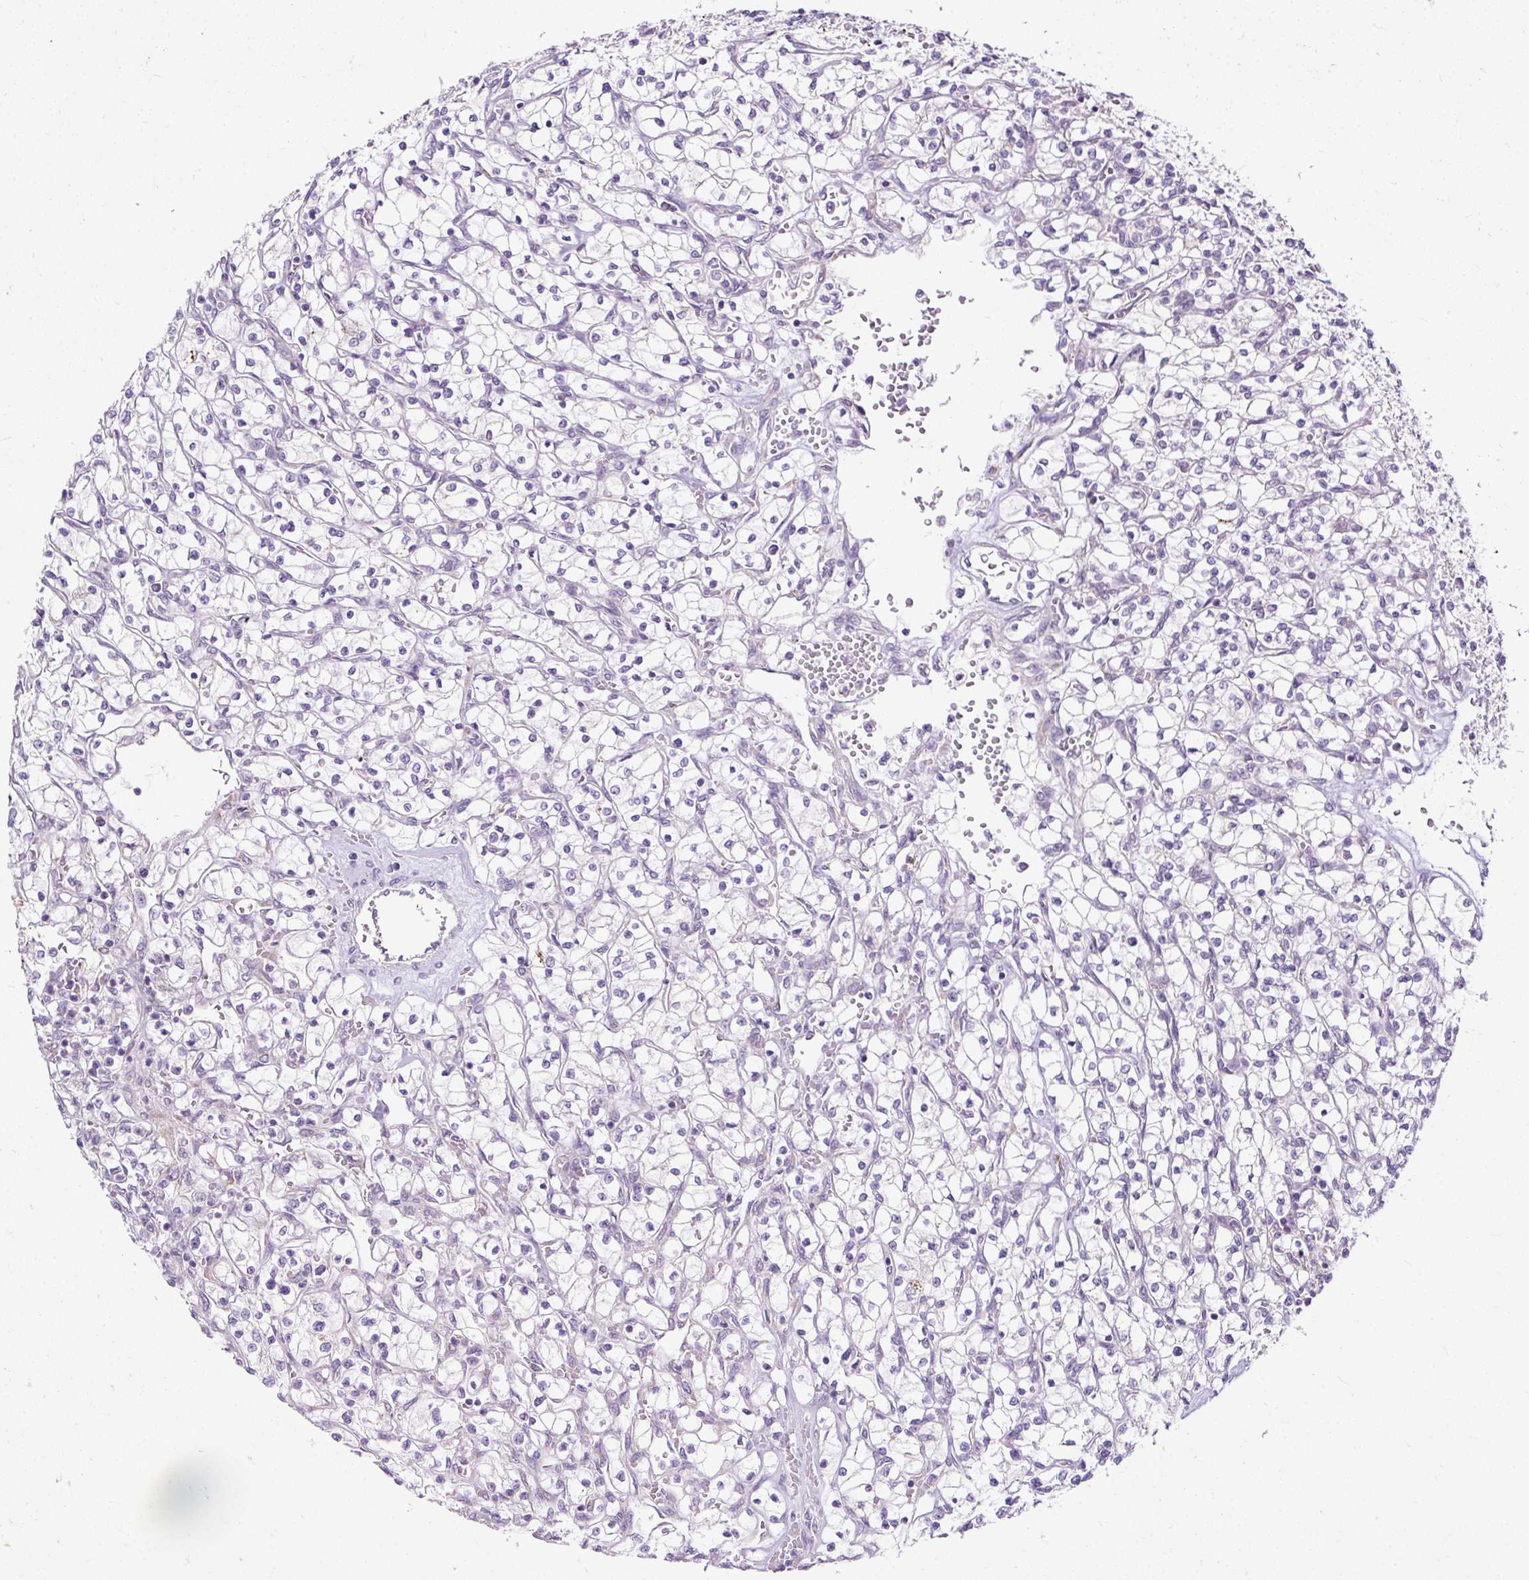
{"staining": {"intensity": "negative", "quantity": "none", "location": "none"}, "tissue": "renal cancer", "cell_type": "Tumor cells", "image_type": "cancer", "snomed": [{"axis": "morphology", "description": "Adenocarcinoma, NOS"}, {"axis": "topography", "description": "Kidney"}], "caption": "An image of human renal adenocarcinoma is negative for staining in tumor cells.", "gene": "FMC1", "patient": {"sex": "female", "age": 64}}